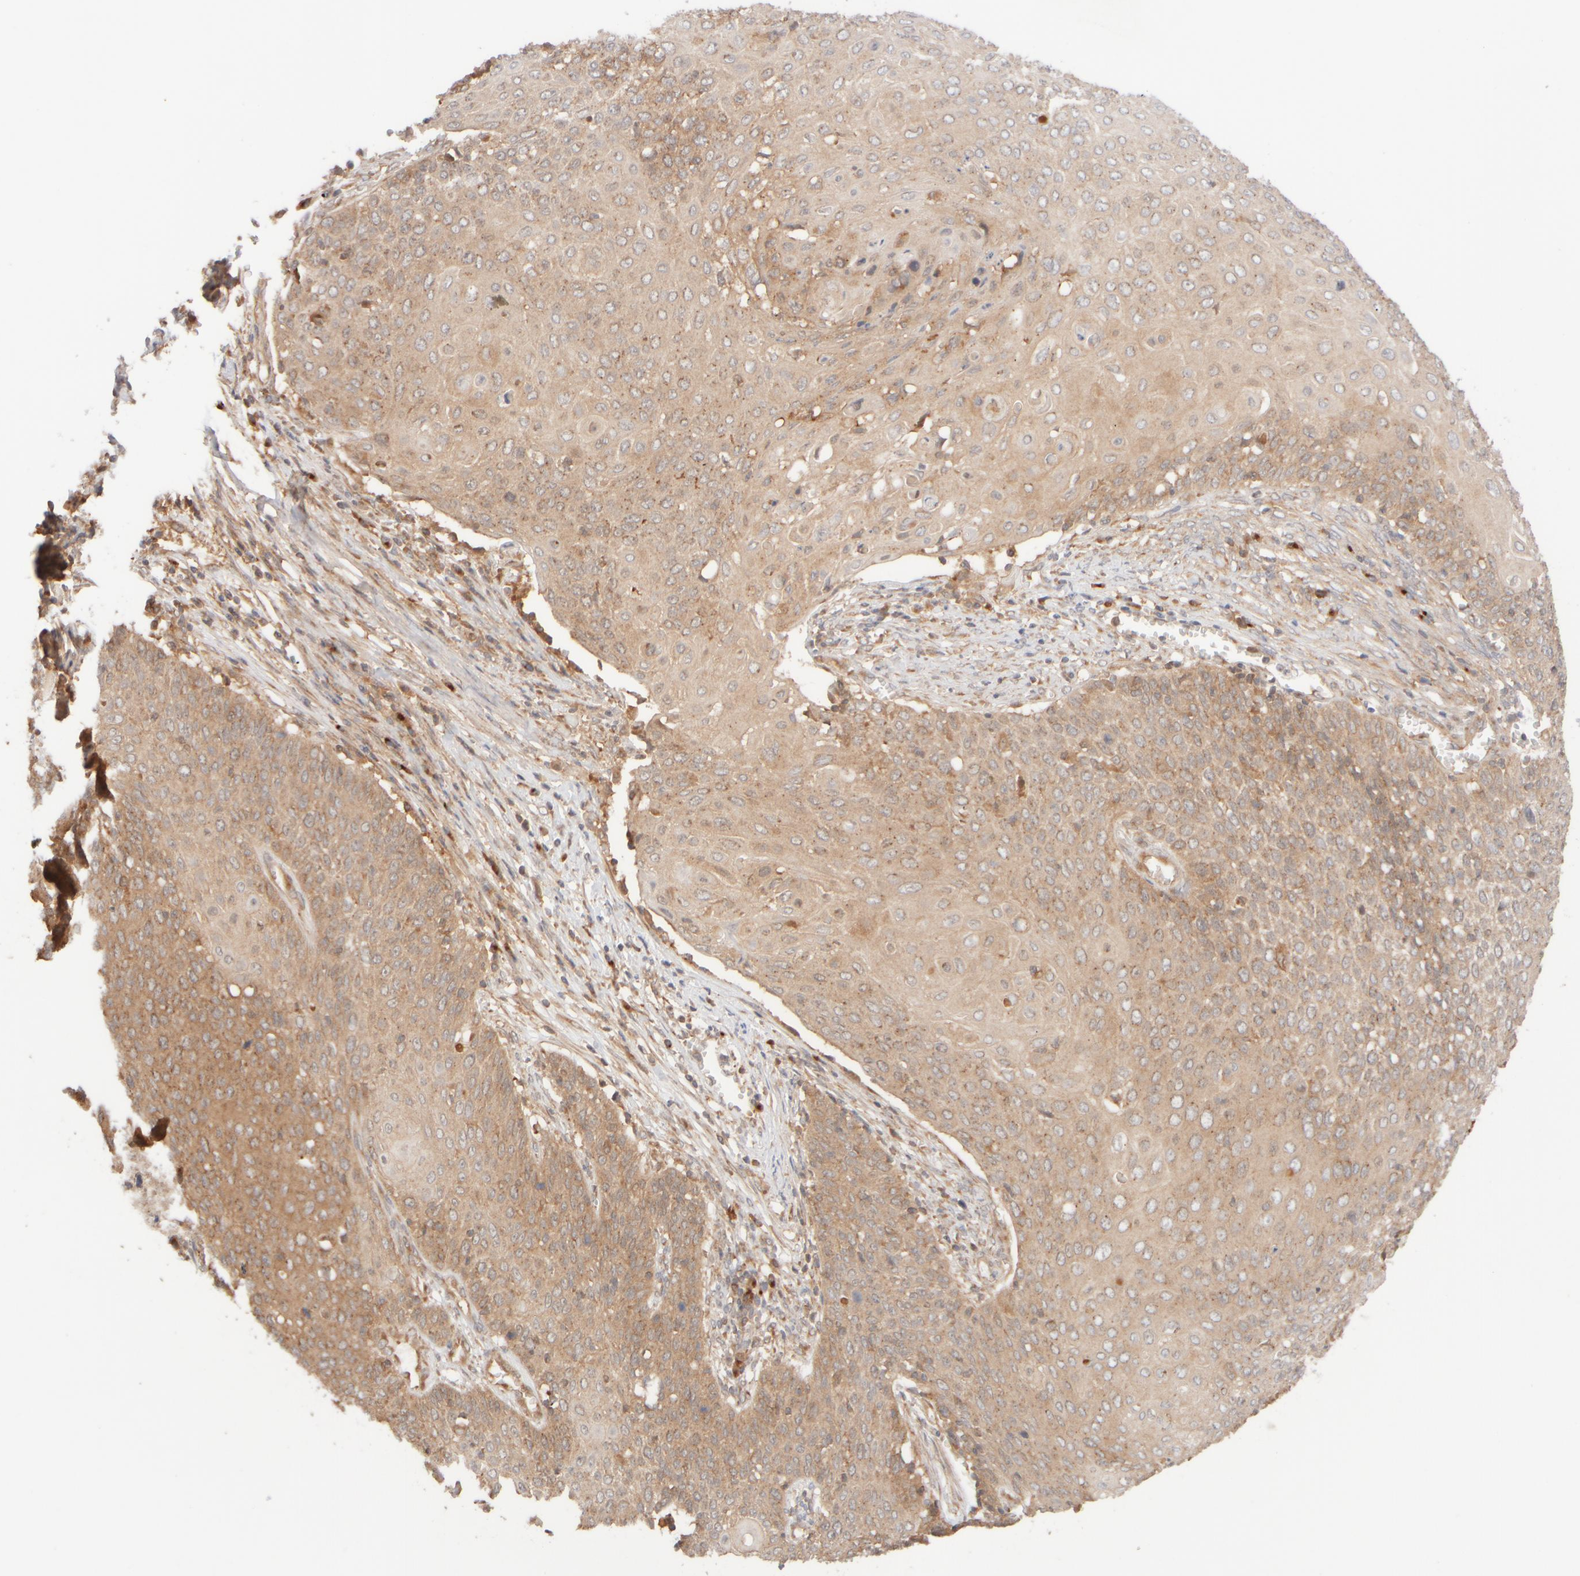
{"staining": {"intensity": "weak", "quantity": ">75%", "location": "cytoplasmic/membranous"}, "tissue": "cervical cancer", "cell_type": "Tumor cells", "image_type": "cancer", "snomed": [{"axis": "morphology", "description": "Squamous cell carcinoma, NOS"}, {"axis": "topography", "description": "Cervix"}], "caption": "Weak cytoplasmic/membranous positivity for a protein is present in about >75% of tumor cells of cervical cancer using IHC.", "gene": "RABEP1", "patient": {"sex": "female", "age": 39}}